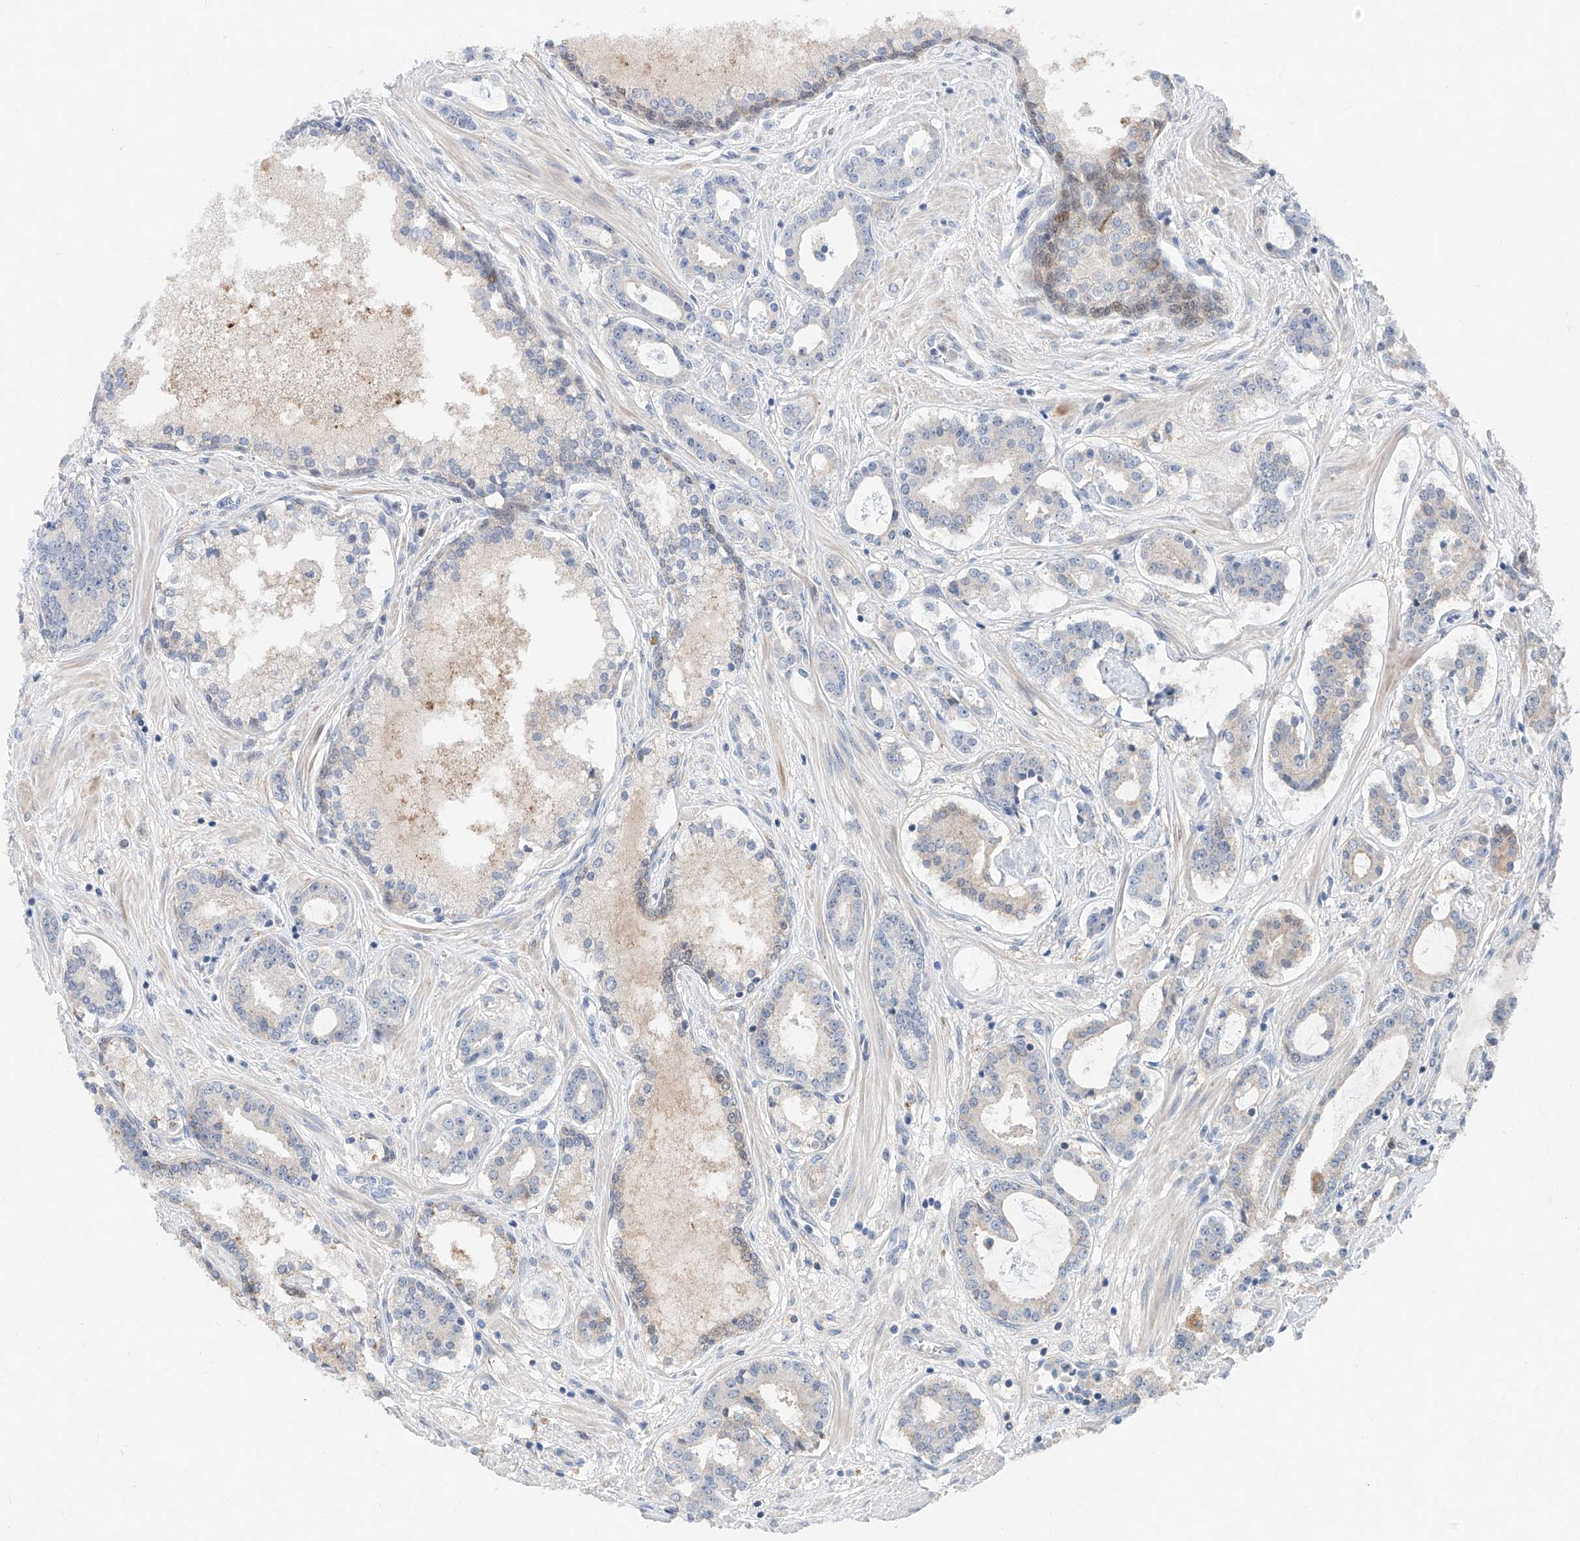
{"staining": {"intensity": "negative", "quantity": "none", "location": "none"}, "tissue": "prostate cancer", "cell_type": "Tumor cells", "image_type": "cancer", "snomed": [{"axis": "morphology", "description": "Adenocarcinoma, High grade"}, {"axis": "topography", "description": "Prostate"}], "caption": "A photomicrograph of high-grade adenocarcinoma (prostate) stained for a protein exhibits no brown staining in tumor cells.", "gene": "FUCA2", "patient": {"sex": "male", "age": 58}}